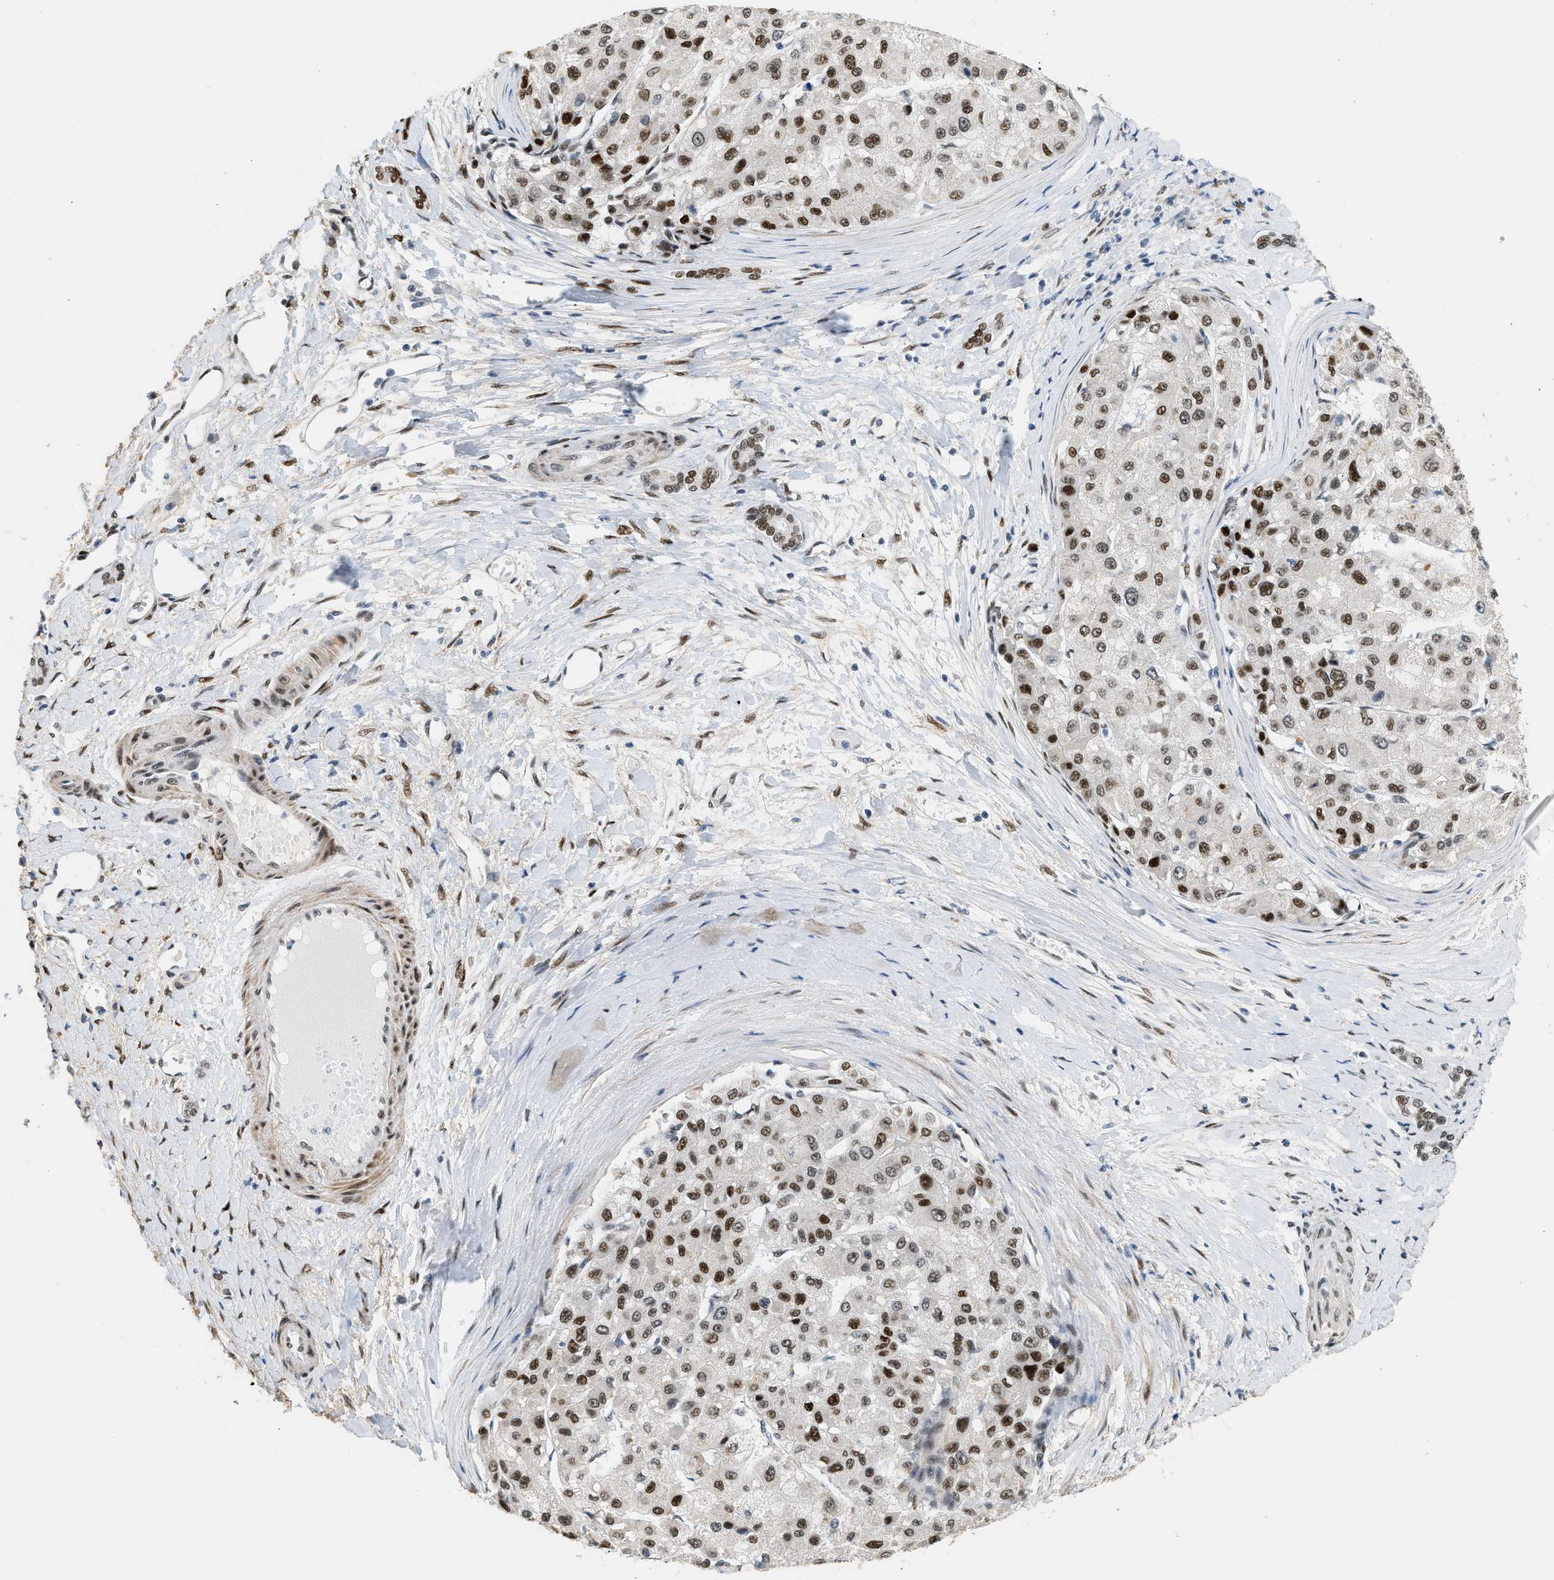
{"staining": {"intensity": "strong", "quantity": ">75%", "location": "nuclear"}, "tissue": "liver cancer", "cell_type": "Tumor cells", "image_type": "cancer", "snomed": [{"axis": "morphology", "description": "Carcinoma, Hepatocellular, NOS"}, {"axis": "topography", "description": "Liver"}], "caption": "Immunohistochemistry (IHC) (DAB (3,3'-diaminobenzidine)) staining of human hepatocellular carcinoma (liver) exhibits strong nuclear protein staining in approximately >75% of tumor cells.", "gene": "ZBTB20", "patient": {"sex": "male", "age": 80}}